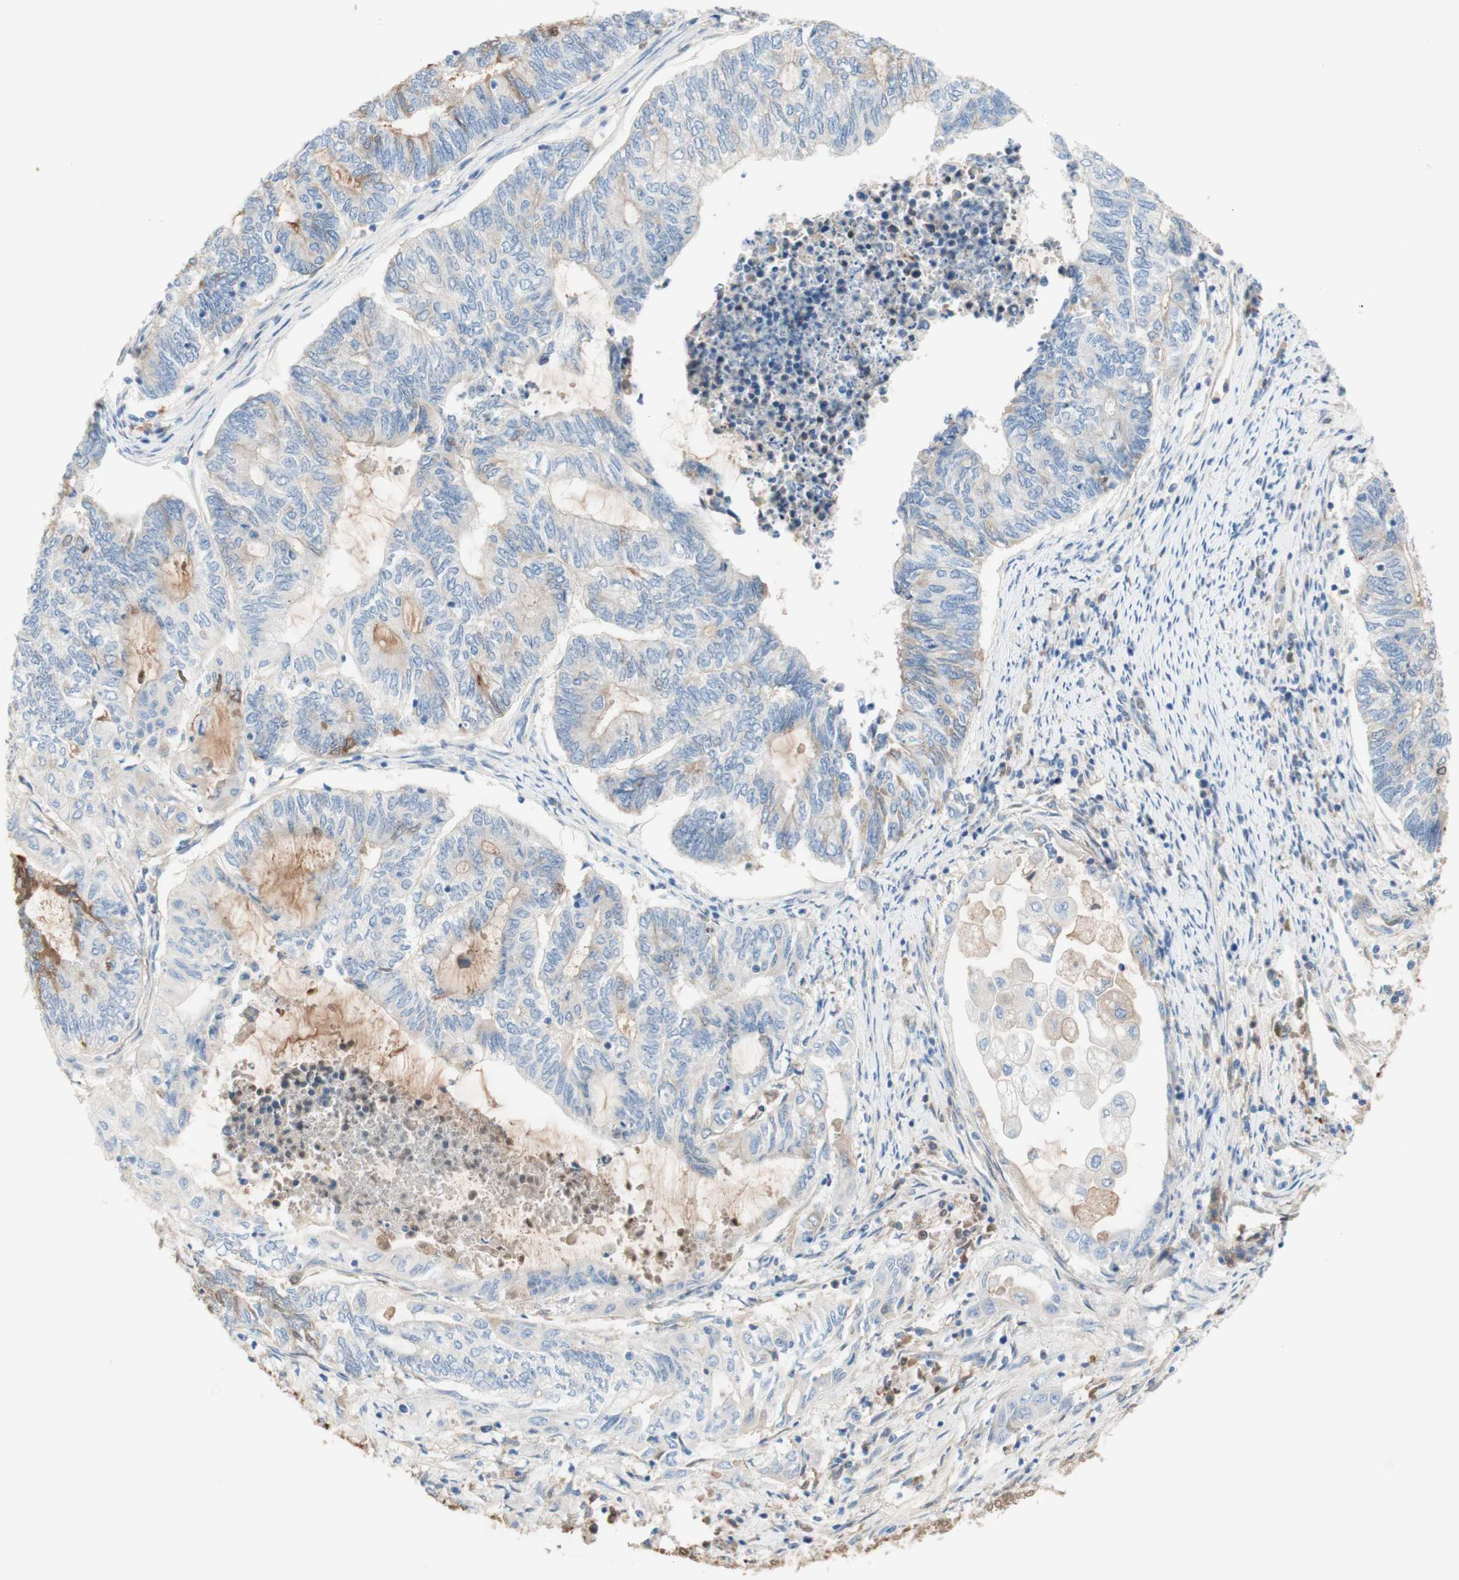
{"staining": {"intensity": "weak", "quantity": "25%-75%", "location": "cytoplasmic/membranous"}, "tissue": "endometrial cancer", "cell_type": "Tumor cells", "image_type": "cancer", "snomed": [{"axis": "morphology", "description": "Adenocarcinoma, NOS"}, {"axis": "topography", "description": "Uterus"}, {"axis": "topography", "description": "Endometrium"}], "caption": "Brown immunohistochemical staining in human endometrial cancer (adenocarcinoma) displays weak cytoplasmic/membranous staining in about 25%-75% of tumor cells.", "gene": "KNG1", "patient": {"sex": "female", "age": 70}}